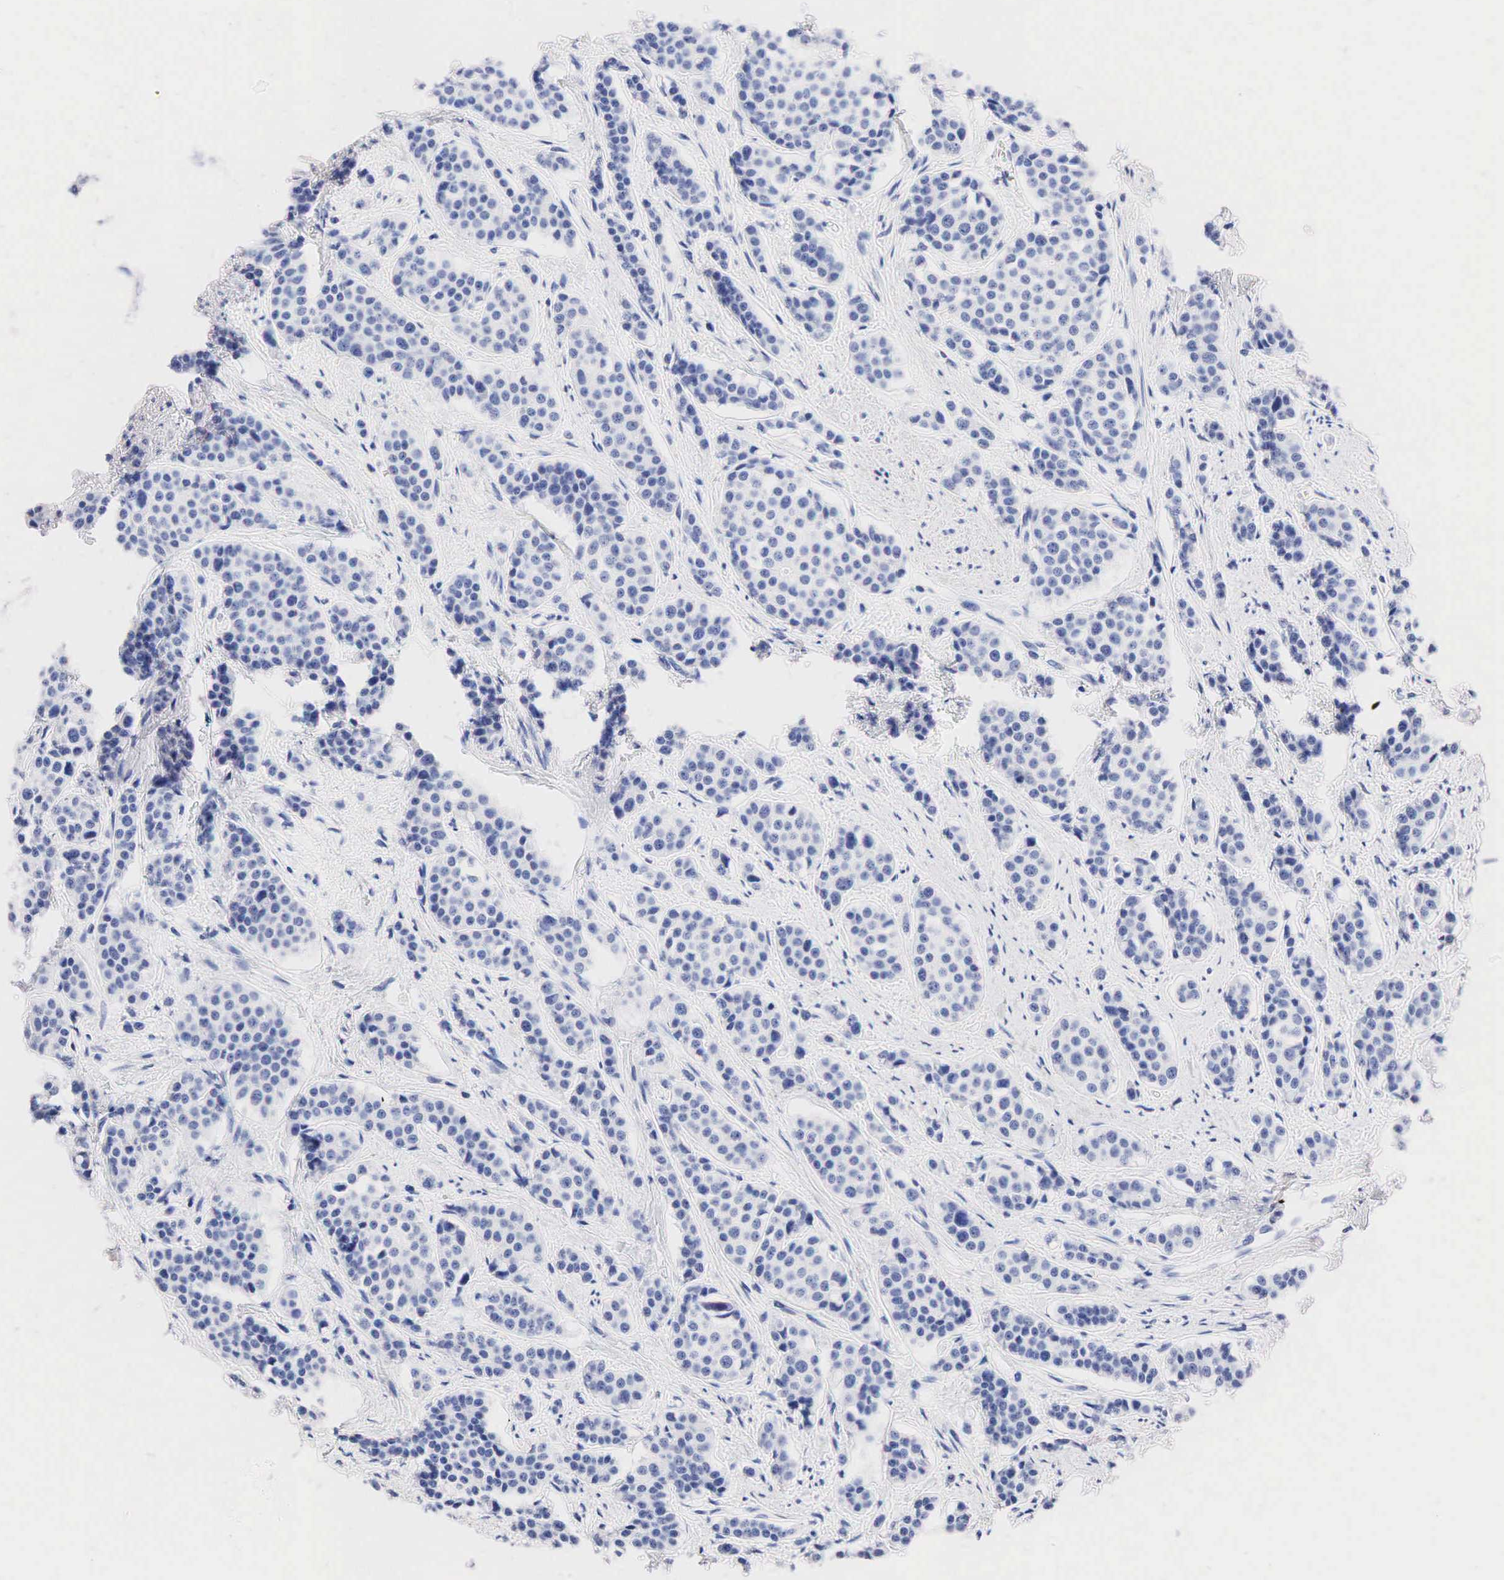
{"staining": {"intensity": "negative", "quantity": "none", "location": "none"}, "tissue": "carcinoid", "cell_type": "Tumor cells", "image_type": "cancer", "snomed": [{"axis": "morphology", "description": "Carcinoid, malignant, NOS"}, {"axis": "topography", "description": "Small intestine"}], "caption": "This is an IHC micrograph of human malignant carcinoid. There is no staining in tumor cells.", "gene": "SST", "patient": {"sex": "male", "age": 60}}